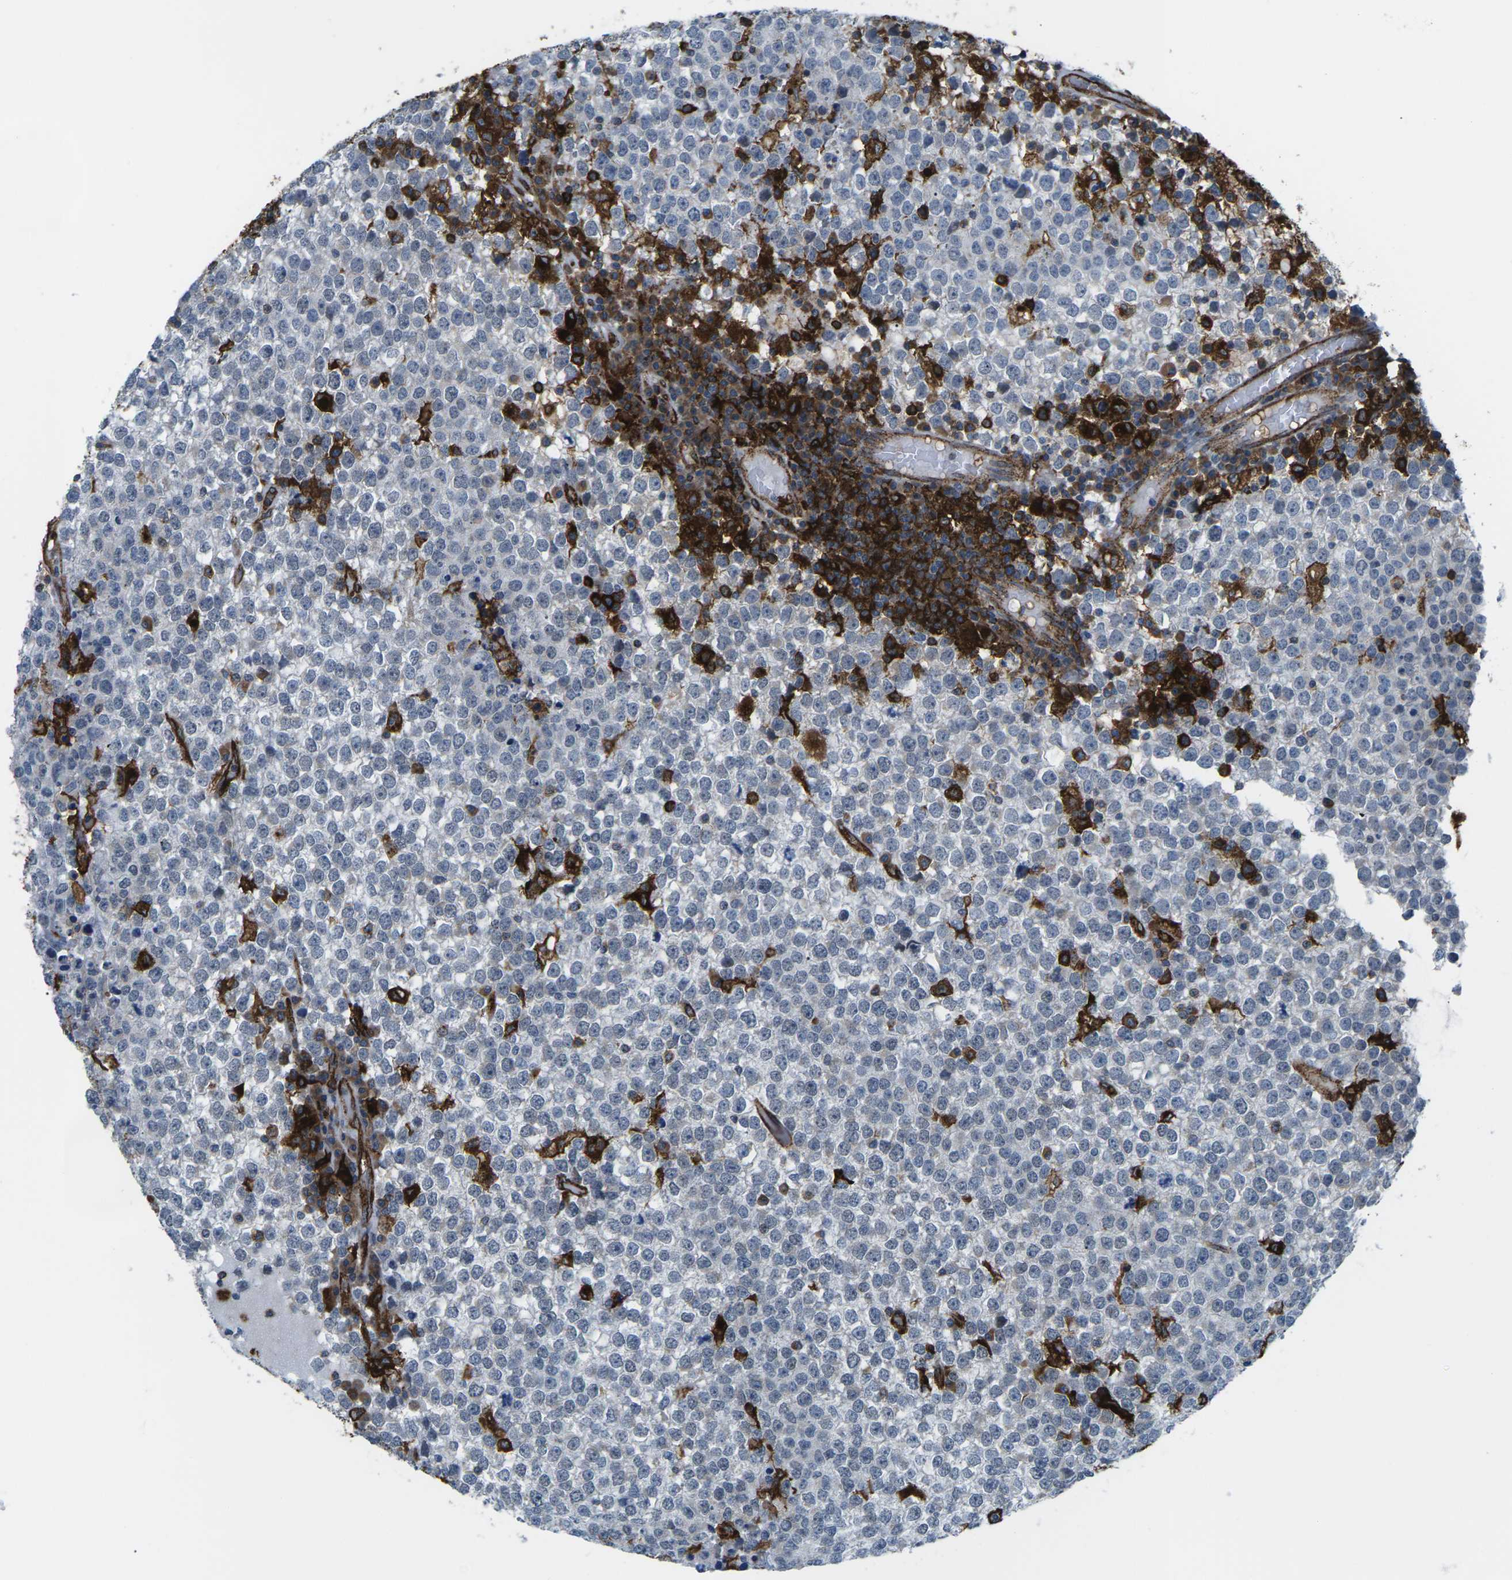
{"staining": {"intensity": "negative", "quantity": "none", "location": "none"}, "tissue": "testis cancer", "cell_type": "Tumor cells", "image_type": "cancer", "snomed": [{"axis": "morphology", "description": "Seminoma, NOS"}, {"axis": "topography", "description": "Testis"}], "caption": "An image of human testis cancer is negative for staining in tumor cells.", "gene": "PTPN1", "patient": {"sex": "male", "age": 65}}